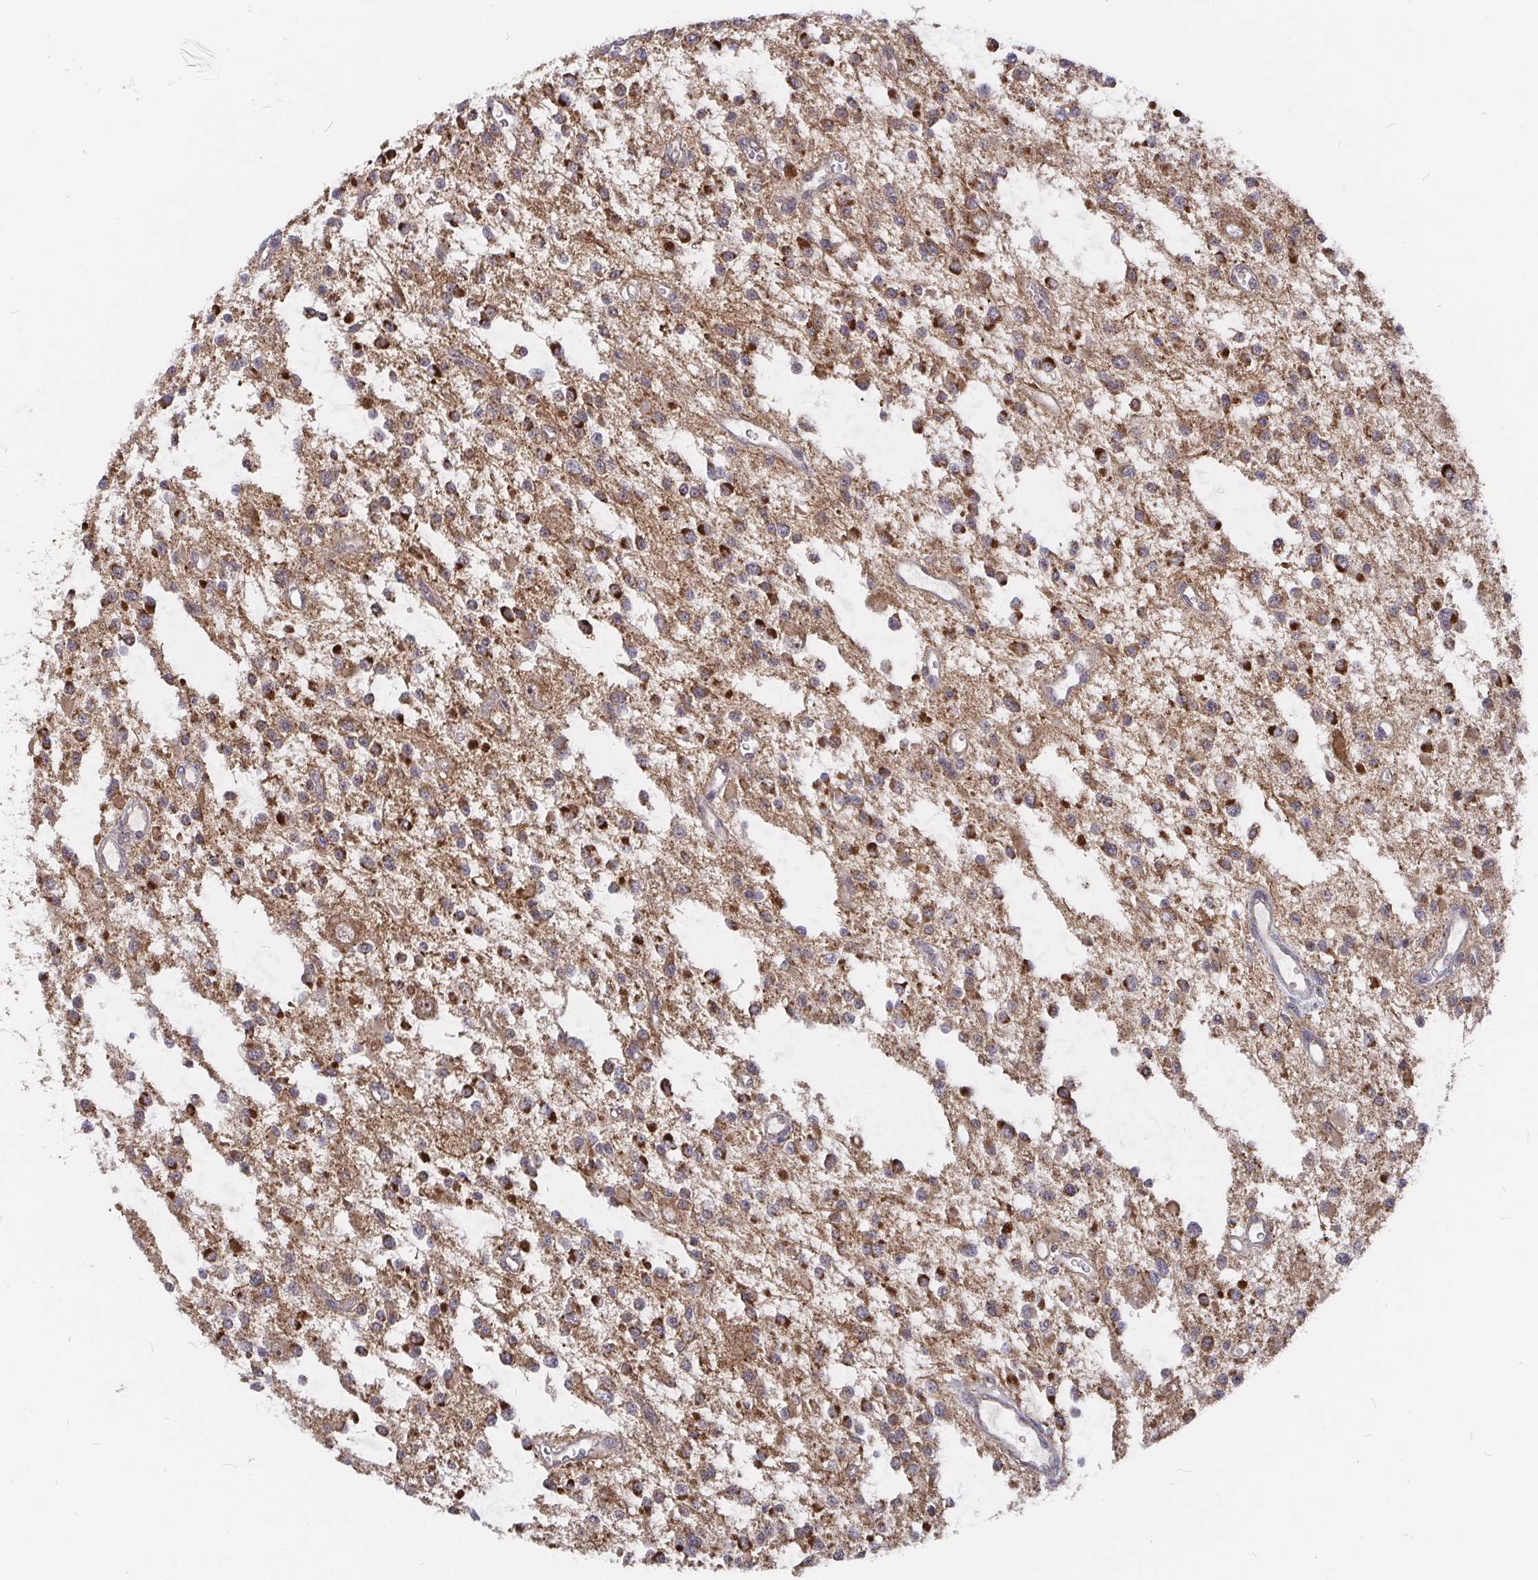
{"staining": {"intensity": "moderate", "quantity": ">75%", "location": "cytoplasmic/membranous"}, "tissue": "glioma", "cell_type": "Tumor cells", "image_type": "cancer", "snomed": [{"axis": "morphology", "description": "Glioma, malignant, Low grade"}, {"axis": "topography", "description": "Brain"}], "caption": "Human glioma stained with a protein marker demonstrates moderate staining in tumor cells.", "gene": "PDF", "patient": {"sex": "male", "age": 43}}